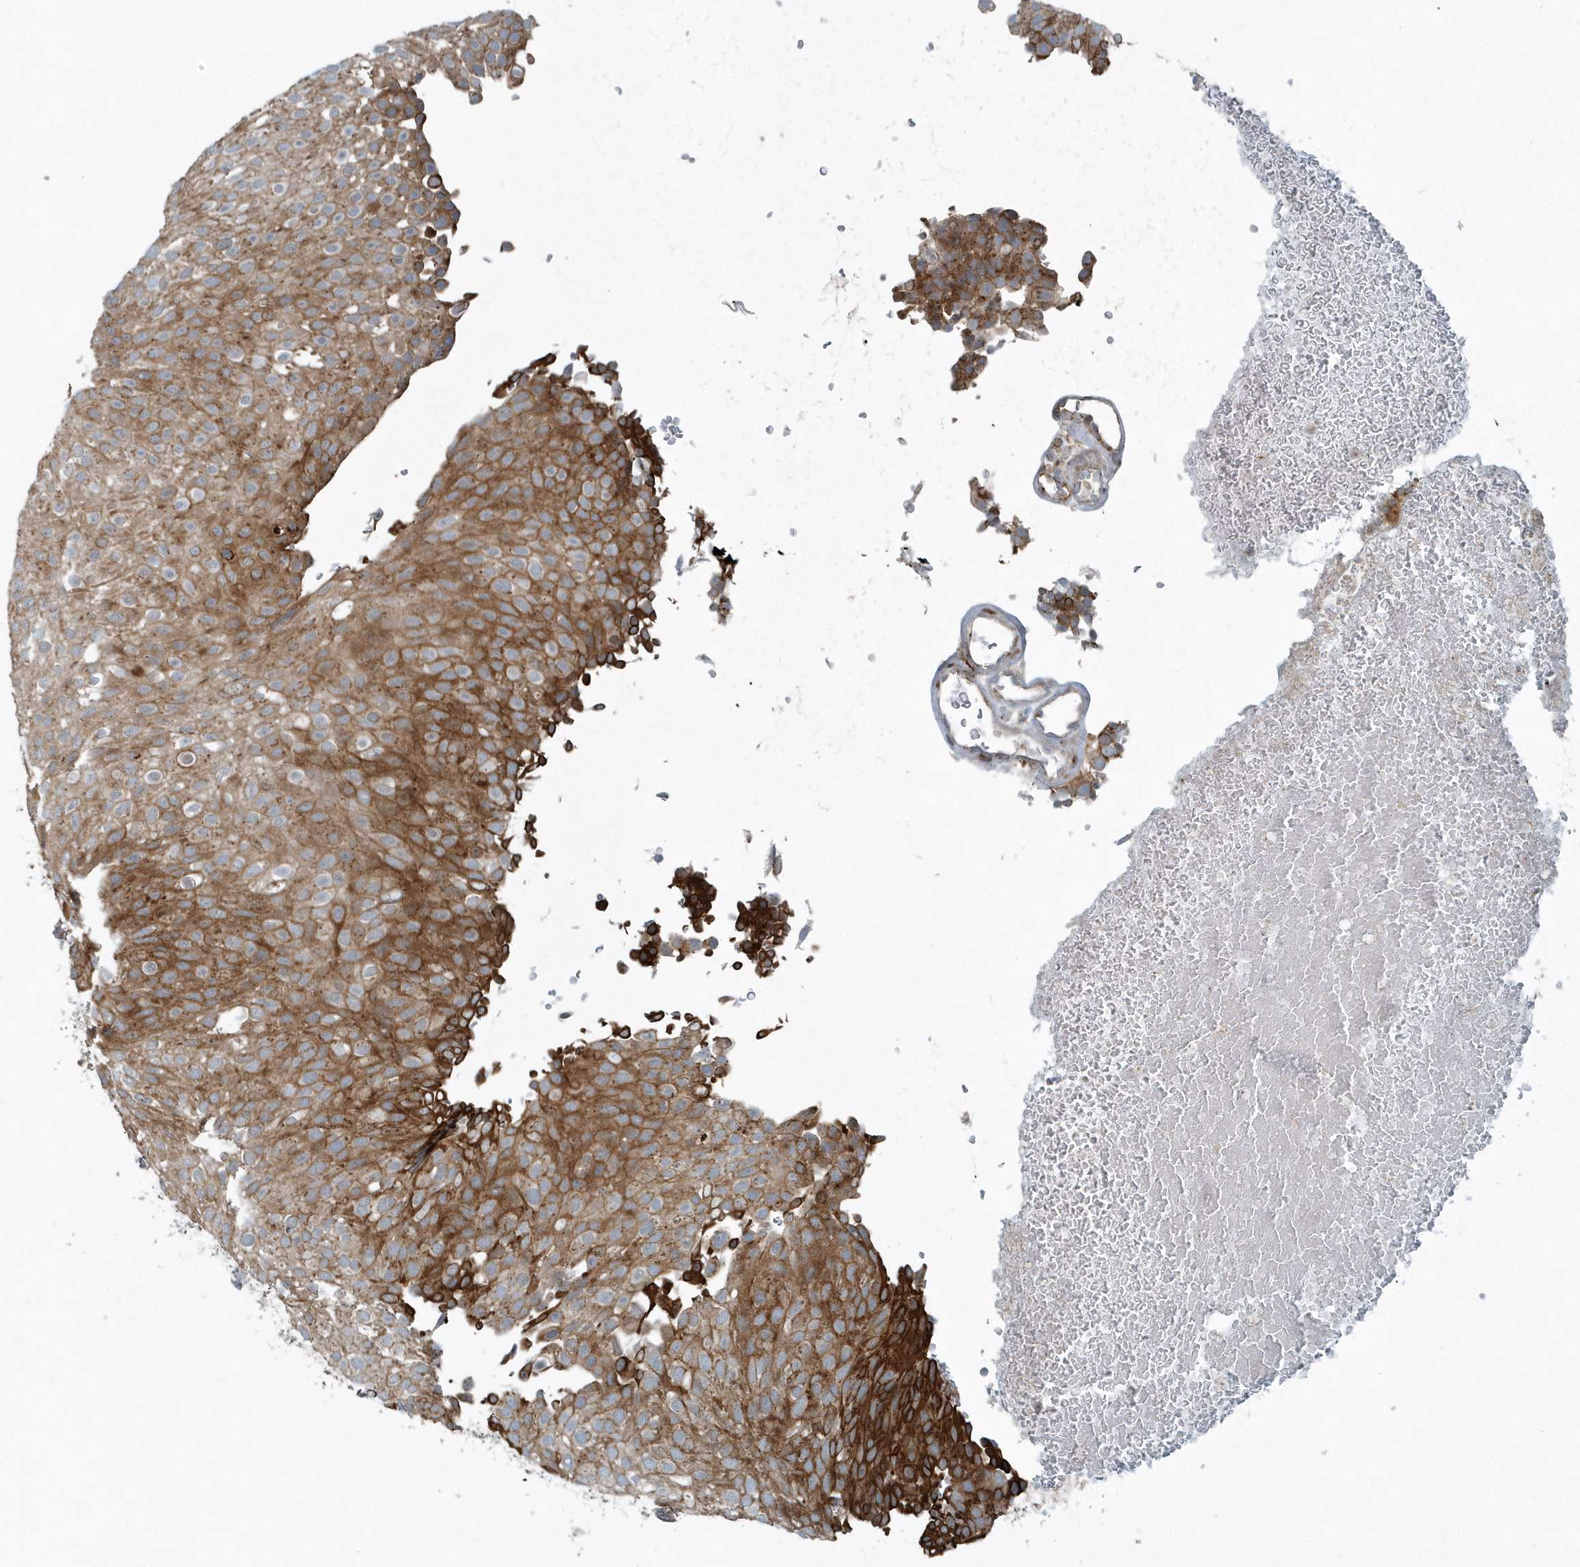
{"staining": {"intensity": "moderate", "quantity": ">75%", "location": "cytoplasmic/membranous"}, "tissue": "urothelial cancer", "cell_type": "Tumor cells", "image_type": "cancer", "snomed": [{"axis": "morphology", "description": "Urothelial carcinoma, Low grade"}, {"axis": "topography", "description": "Urinary bladder"}], "caption": "Brown immunohistochemical staining in low-grade urothelial carcinoma exhibits moderate cytoplasmic/membranous positivity in about >75% of tumor cells.", "gene": "GCC2", "patient": {"sex": "male", "age": 78}}